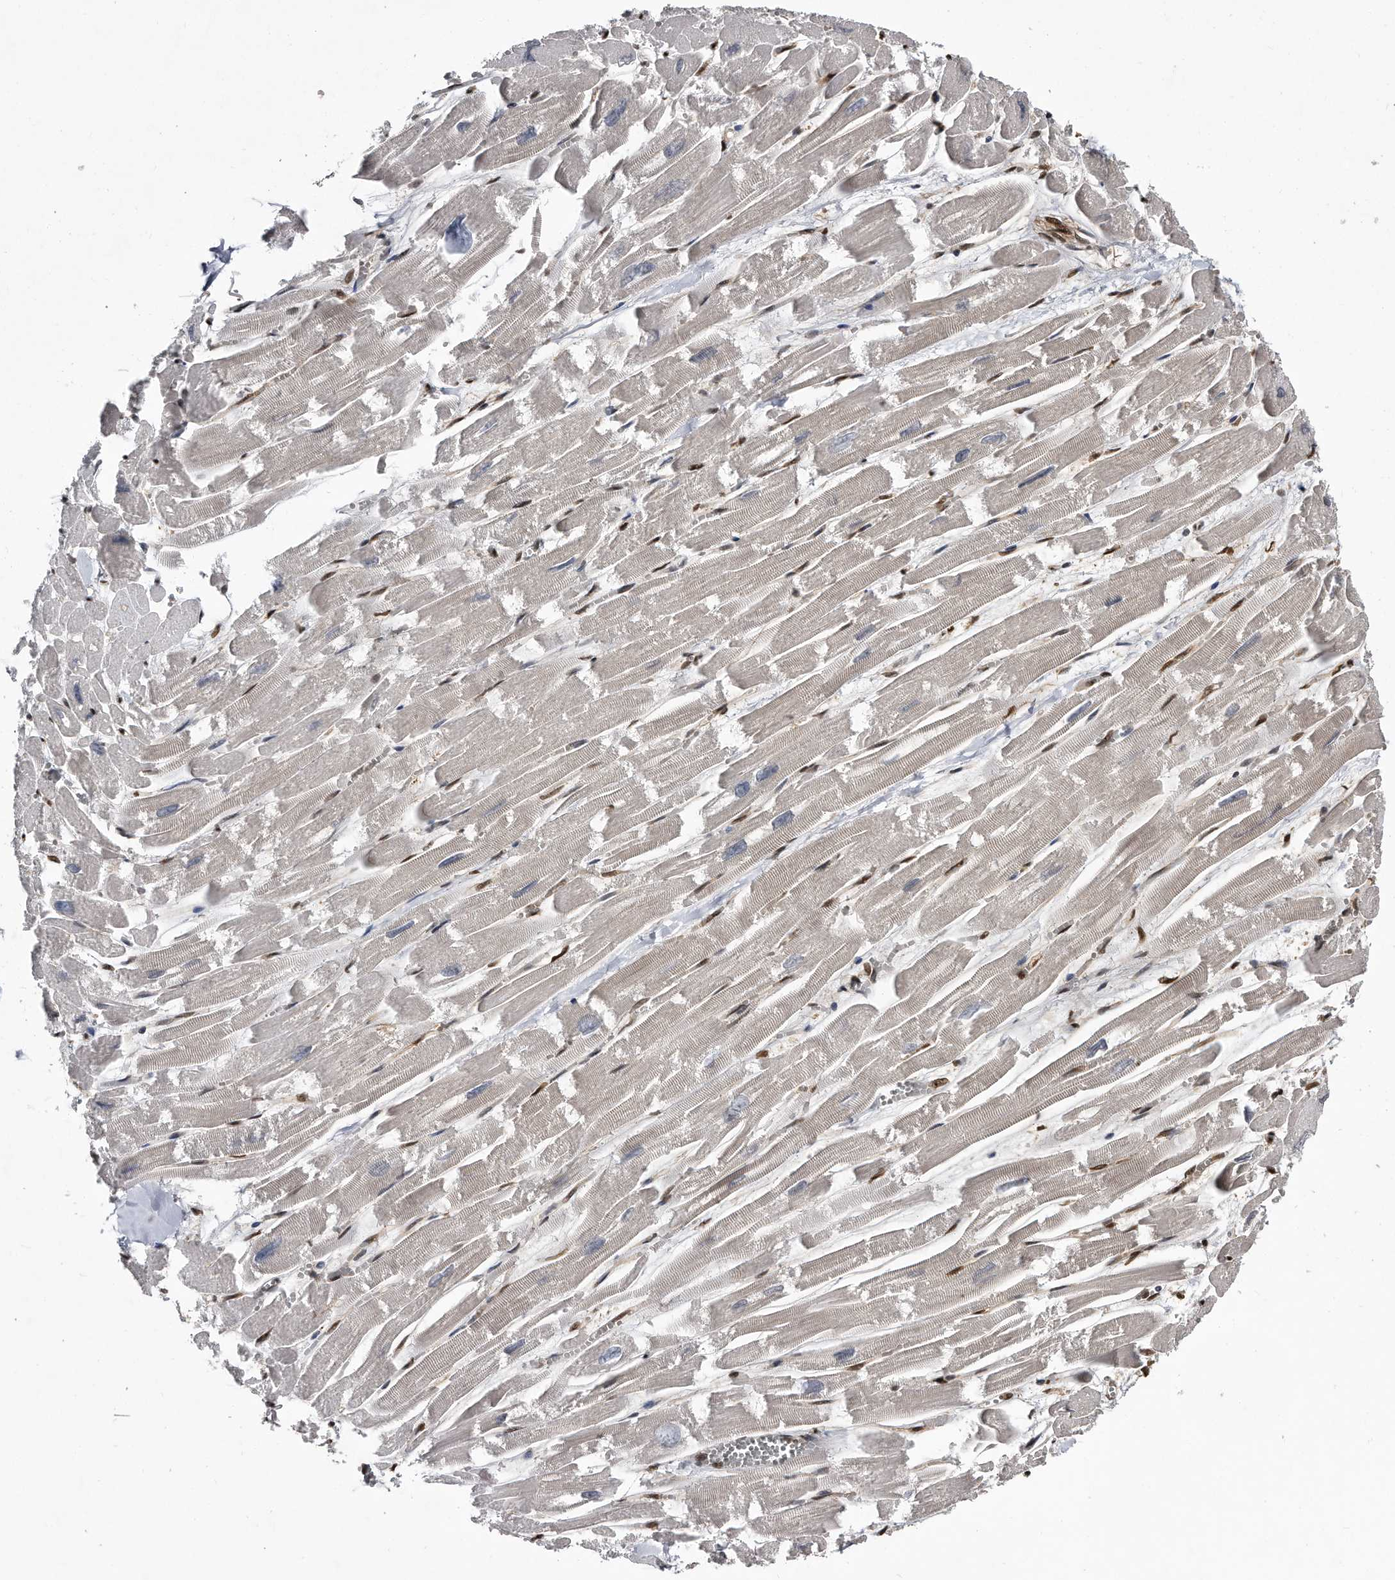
{"staining": {"intensity": "negative", "quantity": "none", "location": "none"}, "tissue": "heart muscle", "cell_type": "Cardiomyocytes", "image_type": "normal", "snomed": [{"axis": "morphology", "description": "Normal tissue, NOS"}, {"axis": "topography", "description": "Heart"}], "caption": "Immunohistochemistry image of normal heart muscle stained for a protein (brown), which shows no staining in cardiomyocytes.", "gene": "RAD23B", "patient": {"sex": "male", "age": 54}}